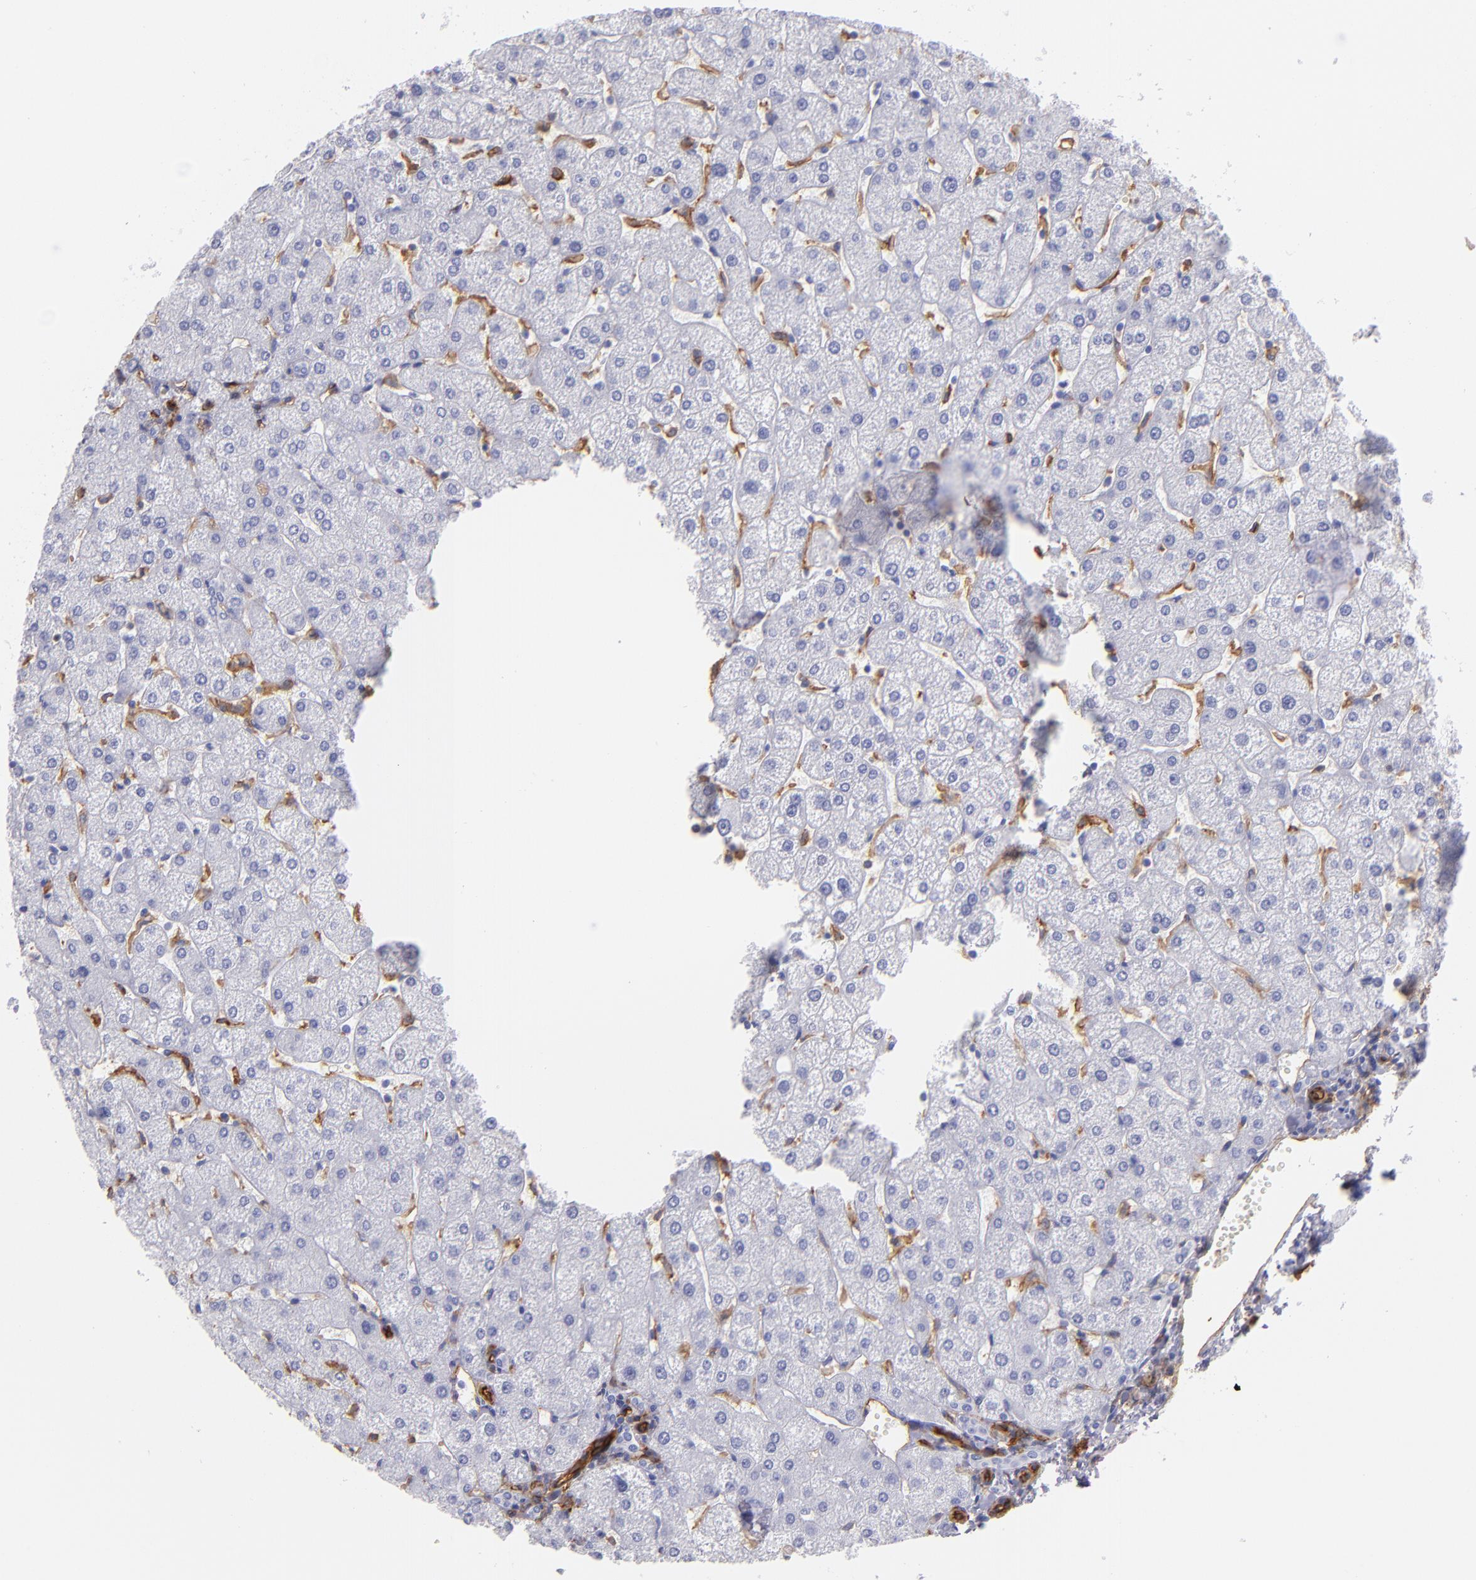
{"staining": {"intensity": "negative", "quantity": "none", "location": "none"}, "tissue": "liver", "cell_type": "Cholangiocytes", "image_type": "normal", "snomed": [{"axis": "morphology", "description": "Normal tissue, NOS"}, {"axis": "topography", "description": "Liver"}], "caption": "Liver was stained to show a protein in brown. There is no significant positivity in cholangiocytes.", "gene": "ENTPD1", "patient": {"sex": "male", "age": 67}}